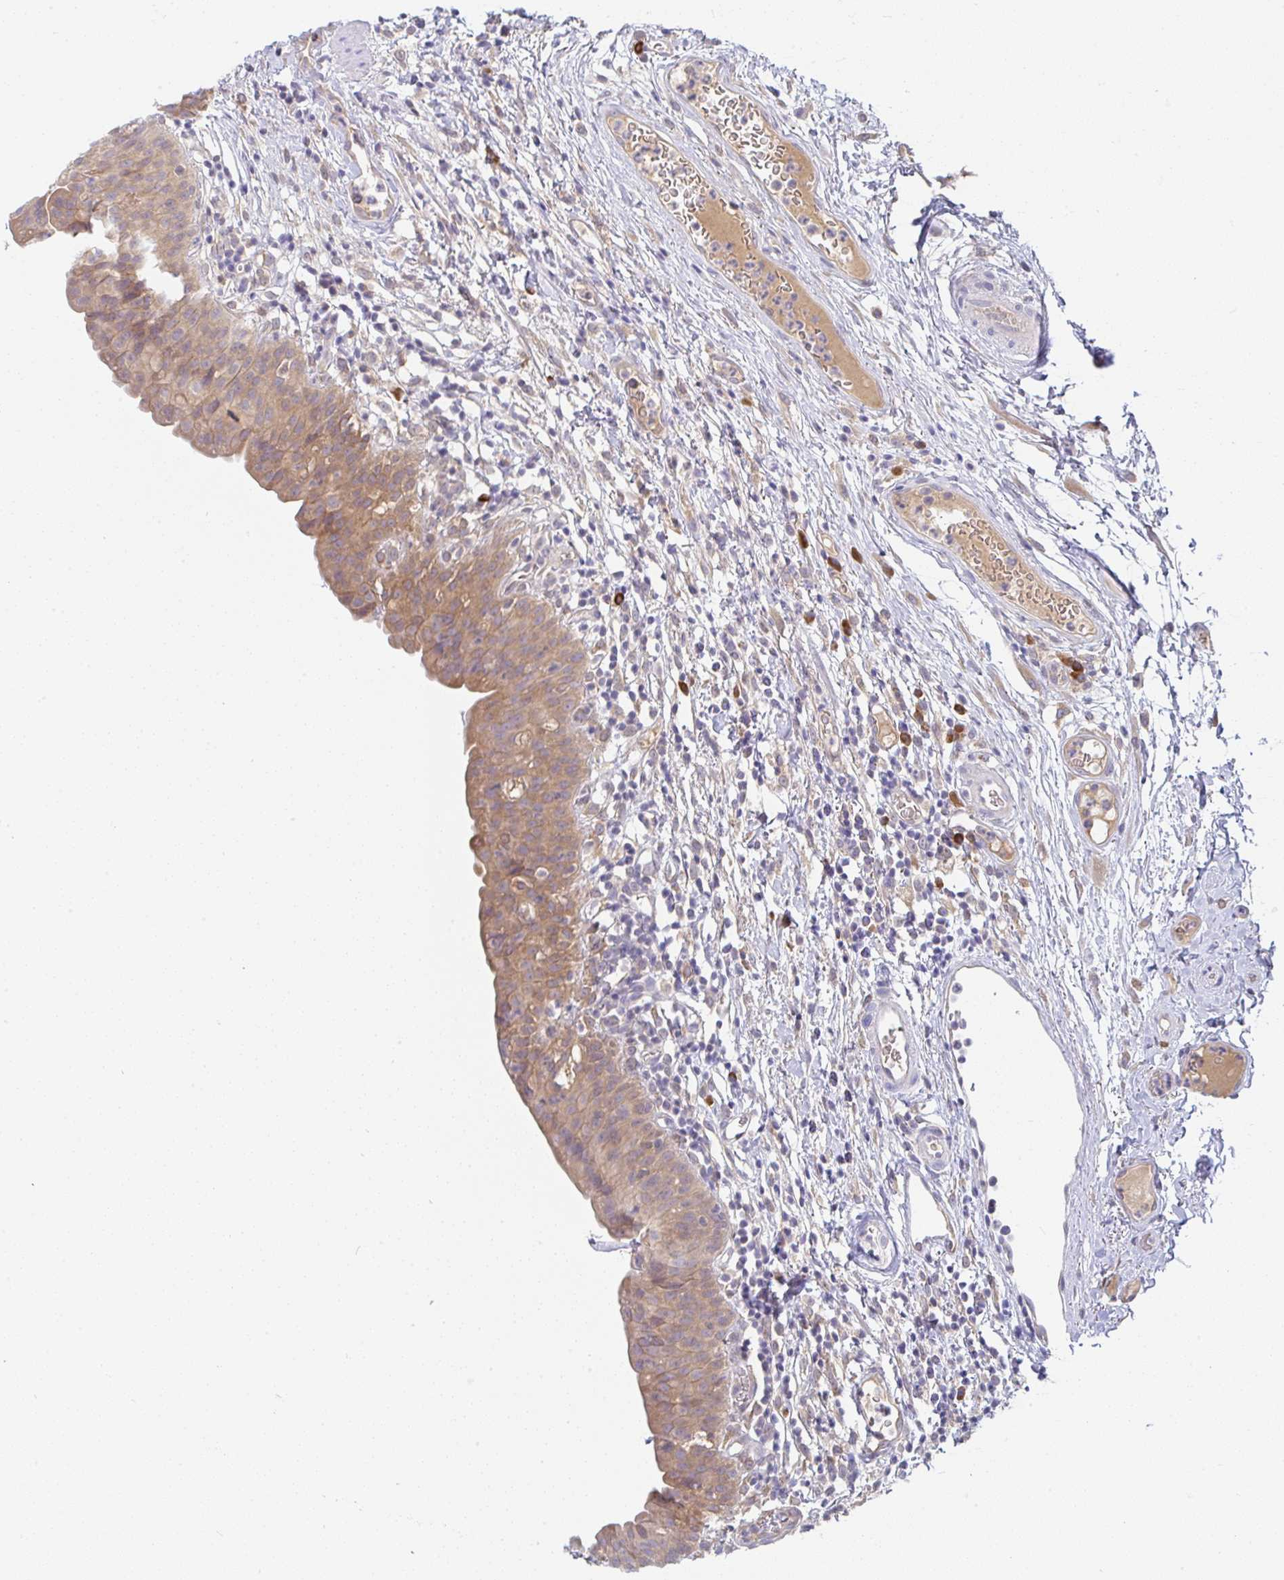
{"staining": {"intensity": "moderate", "quantity": "25%-75%", "location": "cytoplasmic/membranous"}, "tissue": "urinary bladder", "cell_type": "Urothelial cells", "image_type": "normal", "snomed": [{"axis": "morphology", "description": "Normal tissue, NOS"}, {"axis": "morphology", "description": "Inflammation, NOS"}, {"axis": "topography", "description": "Urinary bladder"}], "caption": "Urinary bladder stained with a protein marker shows moderate staining in urothelial cells.", "gene": "DERL2", "patient": {"sex": "male", "age": 57}}